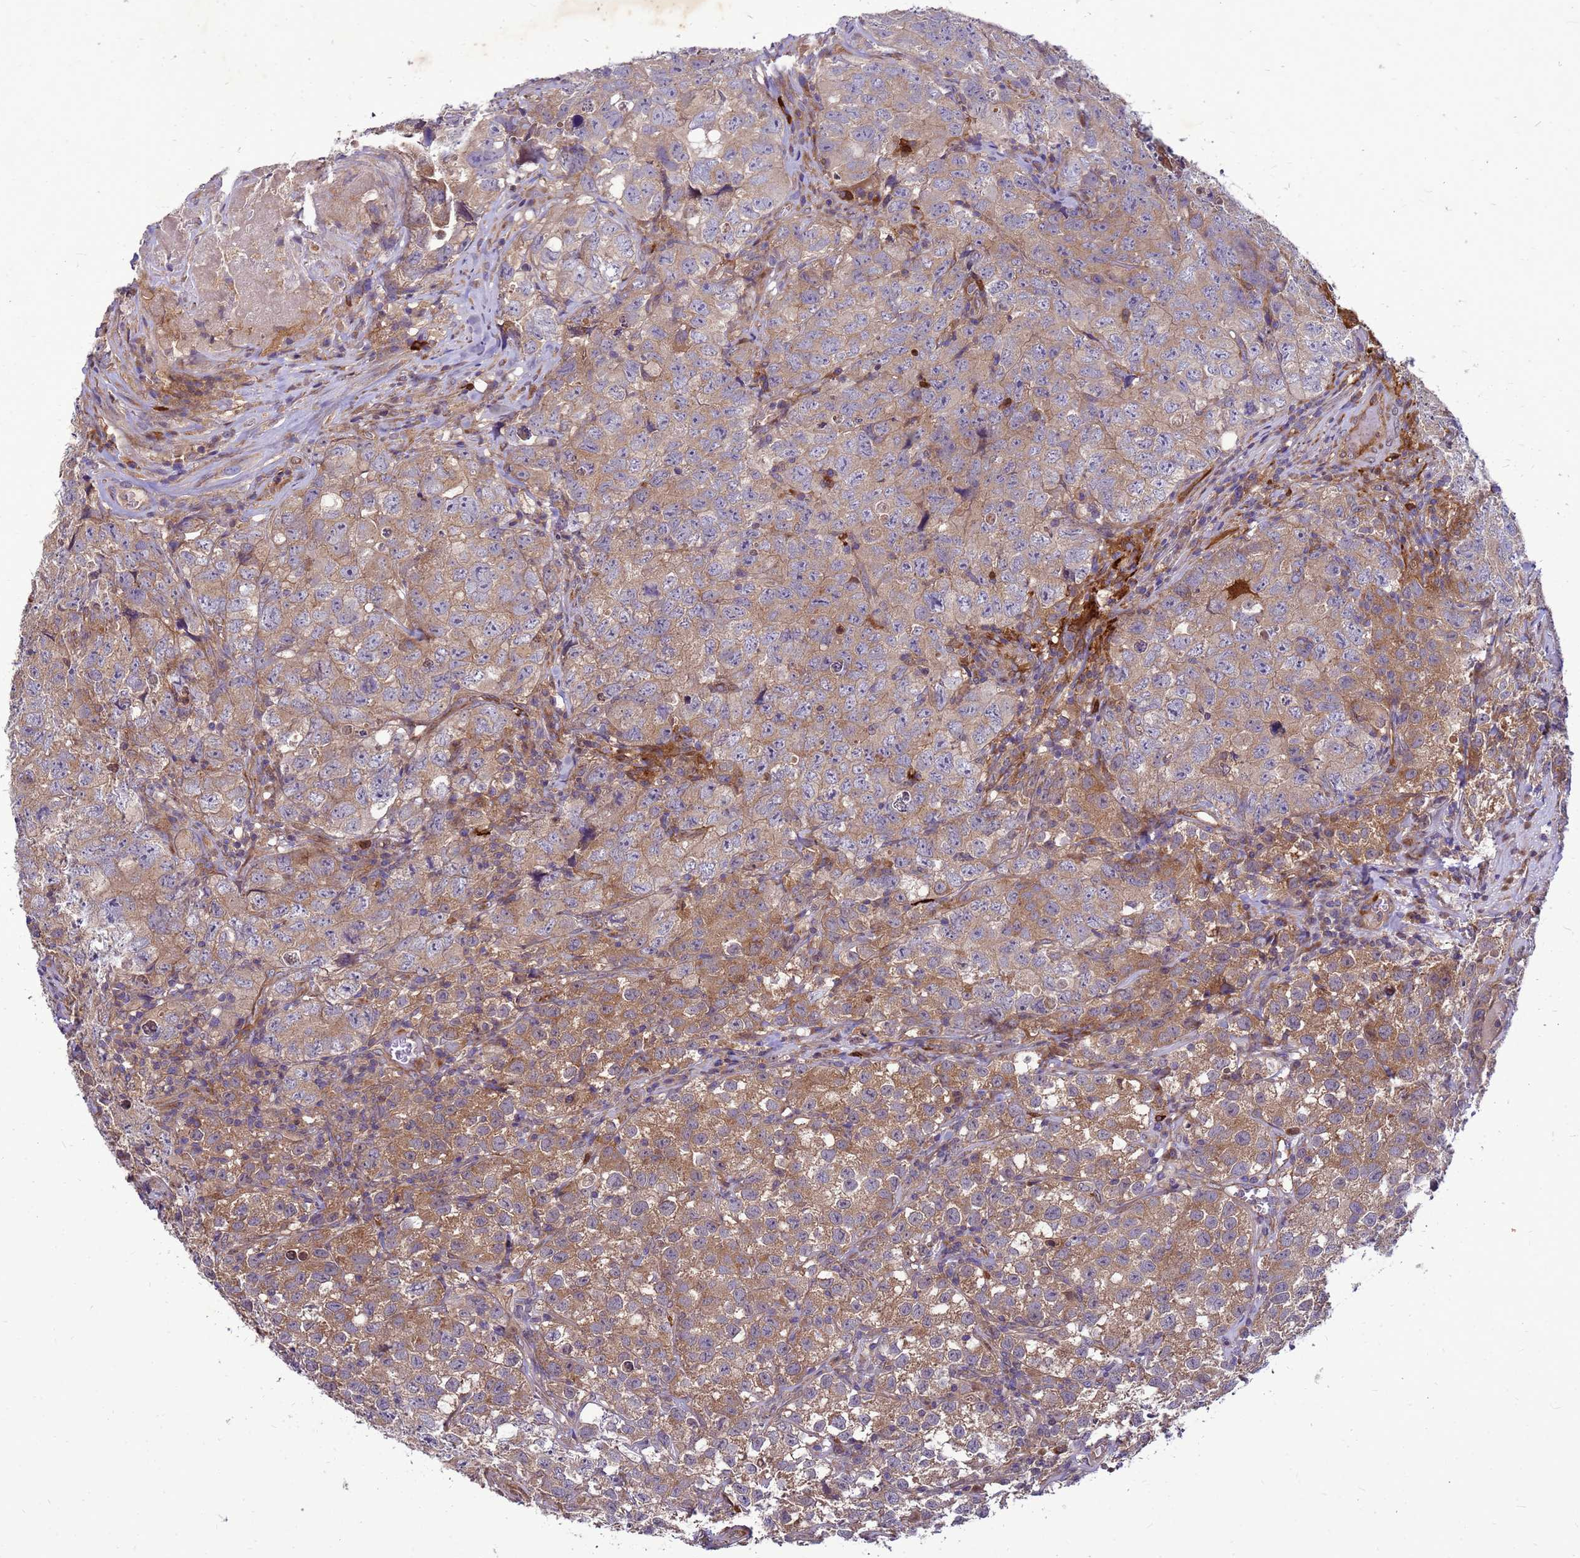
{"staining": {"intensity": "moderate", "quantity": "25%-75%", "location": "cytoplasmic/membranous"}, "tissue": "testis cancer", "cell_type": "Tumor cells", "image_type": "cancer", "snomed": [{"axis": "morphology", "description": "Seminoma, NOS"}, {"axis": "morphology", "description": "Carcinoma, Embryonal, NOS"}, {"axis": "topography", "description": "Testis"}], "caption": "The image displays staining of testis cancer, revealing moderate cytoplasmic/membranous protein staining (brown color) within tumor cells. (brown staining indicates protein expression, while blue staining denotes nuclei).", "gene": "RNF215", "patient": {"sex": "male", "age": 43}}